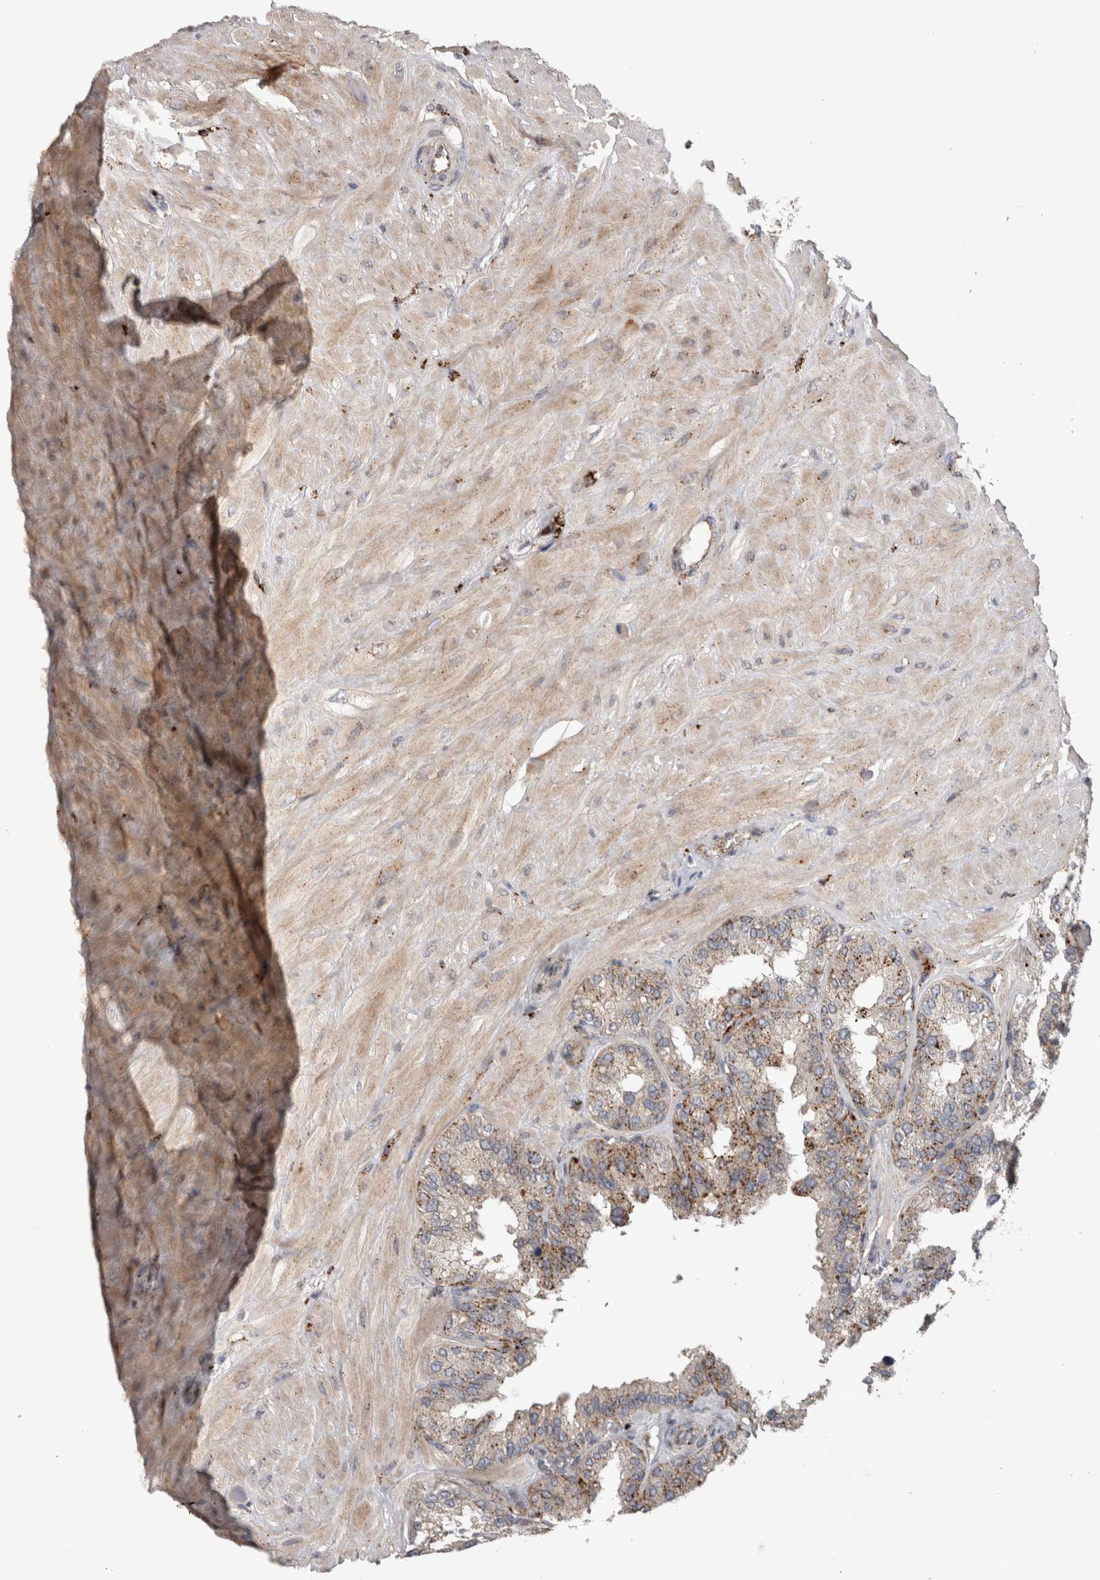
{"staining": {"intensity": "moderate", "quantity": ">75%", "location": "cytoplasmic/membranous"}, "tissue": "seminal vesicle", "cell_type": "Glandular cells", "image_type": "normal", "snomed": [{"axis": "morphology", "description": "Normal tissue, NOS"}, {"axis": "topography", "description": "Prostate"}, {"axis": "topography", "description": "Seminal veicle"}], "caption": "Immunohistochemical staining of benign human seminal vesicle displays medium levels of moderate cytoplasmic/membranous positivity in approximately >75% of glandular cells. The protein is shown in brown color, while the nuclei are stained blue.", "gene": "CTSZ", "patient": {"sex": "male", "age": 51}}